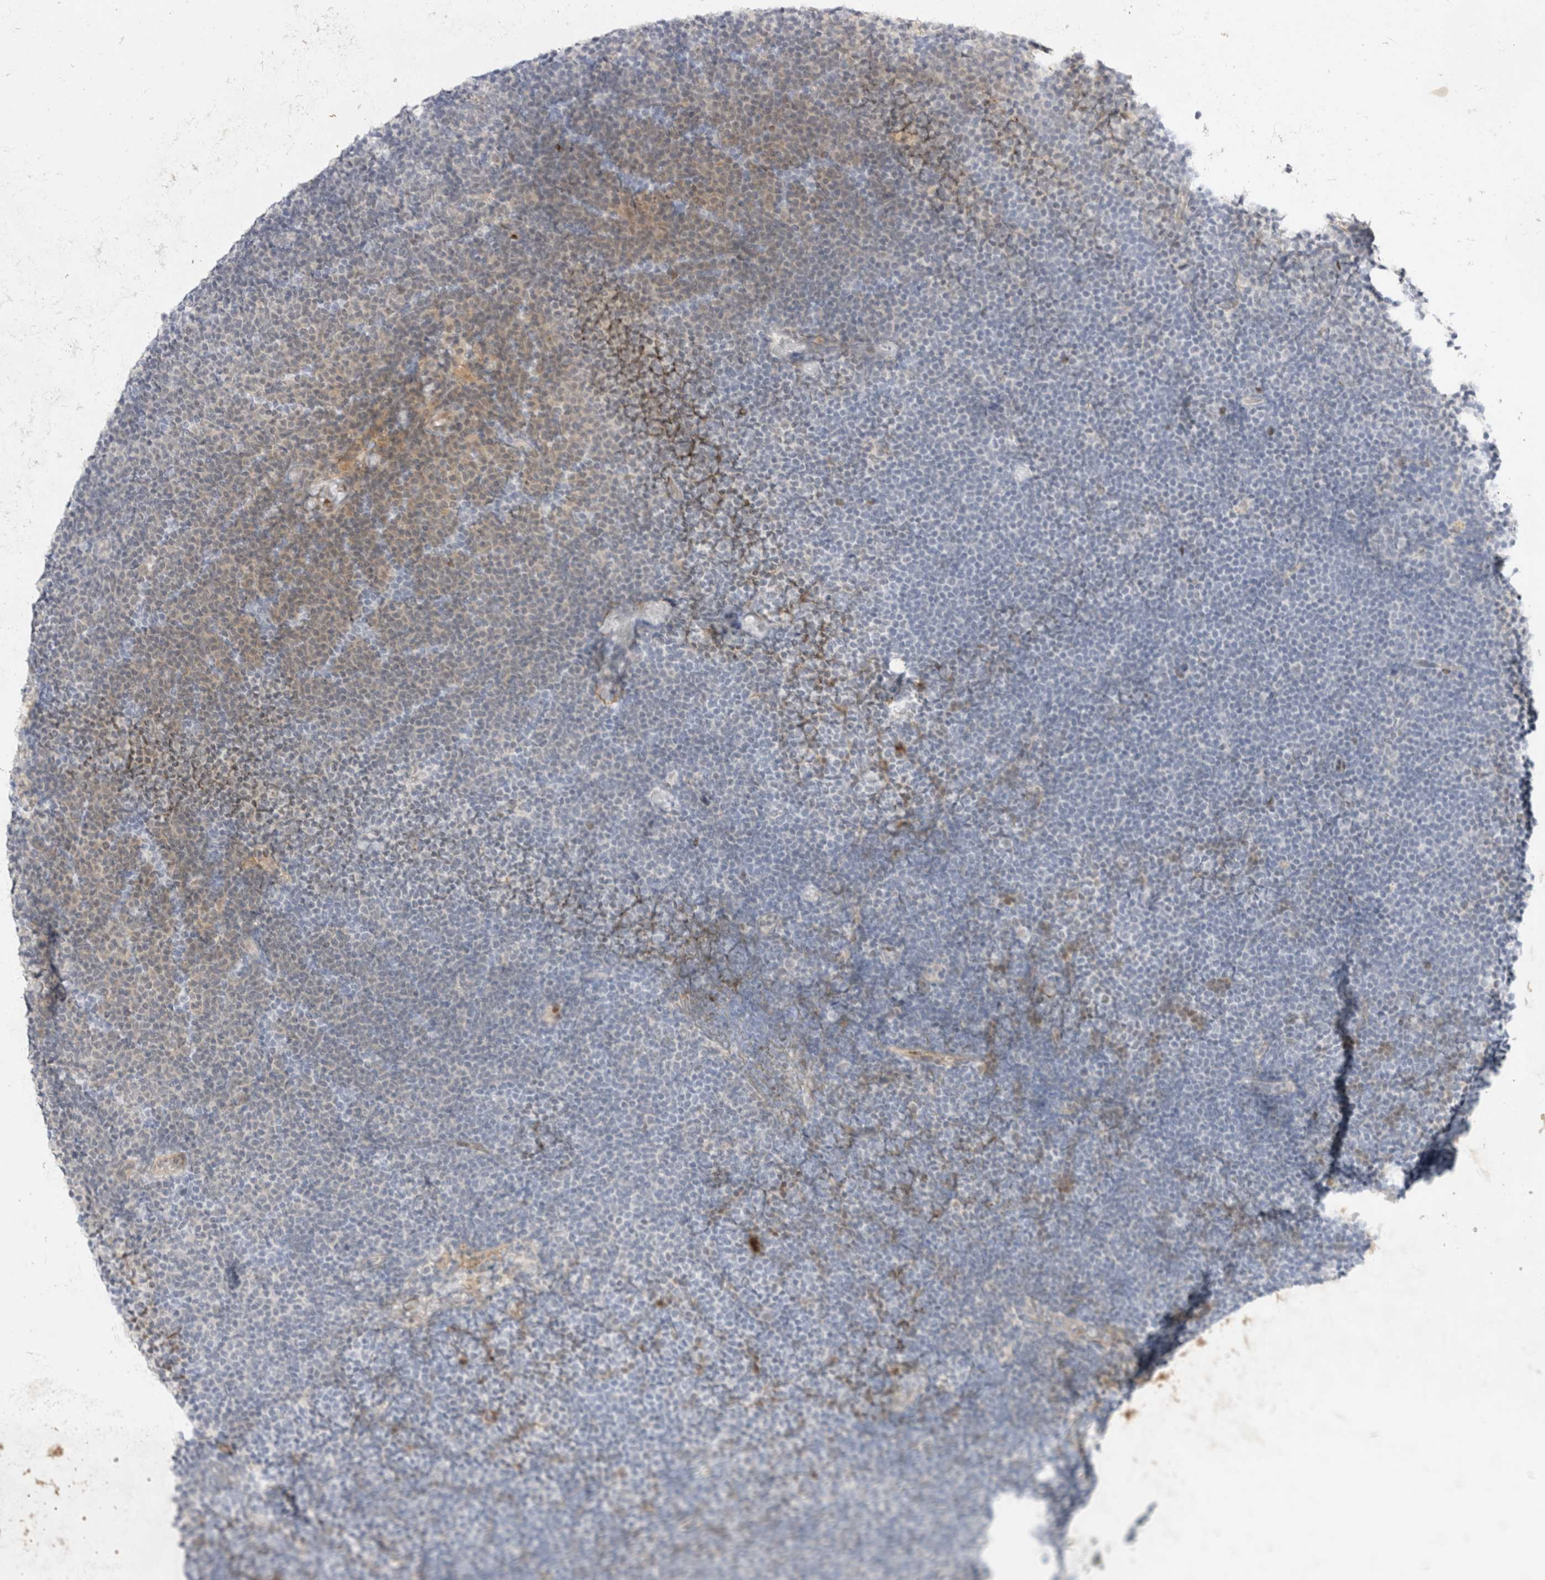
{"staining": {"intensity": "negative", "quantity": "none", "location": "none"}, "tissue": "lymphoma", "cell_type": "Tumor cells", "image_type": "cancer", "snomed": [{"axis": "morphology", "description": "Malignant lymphoma, non-Hodgkin's type, Low grade"}, {"axis": "topography", "description": "Lymph node"}], "caption": "This is a micrograph of immunohistochemistry (IHC) staining of lymphoma, which shows no positivity in tumor cells. The staining is performed using DAB brown chromogen with nuclei counter-stained in using hematoxylin.", "gene": "TOM1L2", "patient": {"sex": "female", "age": 53}}